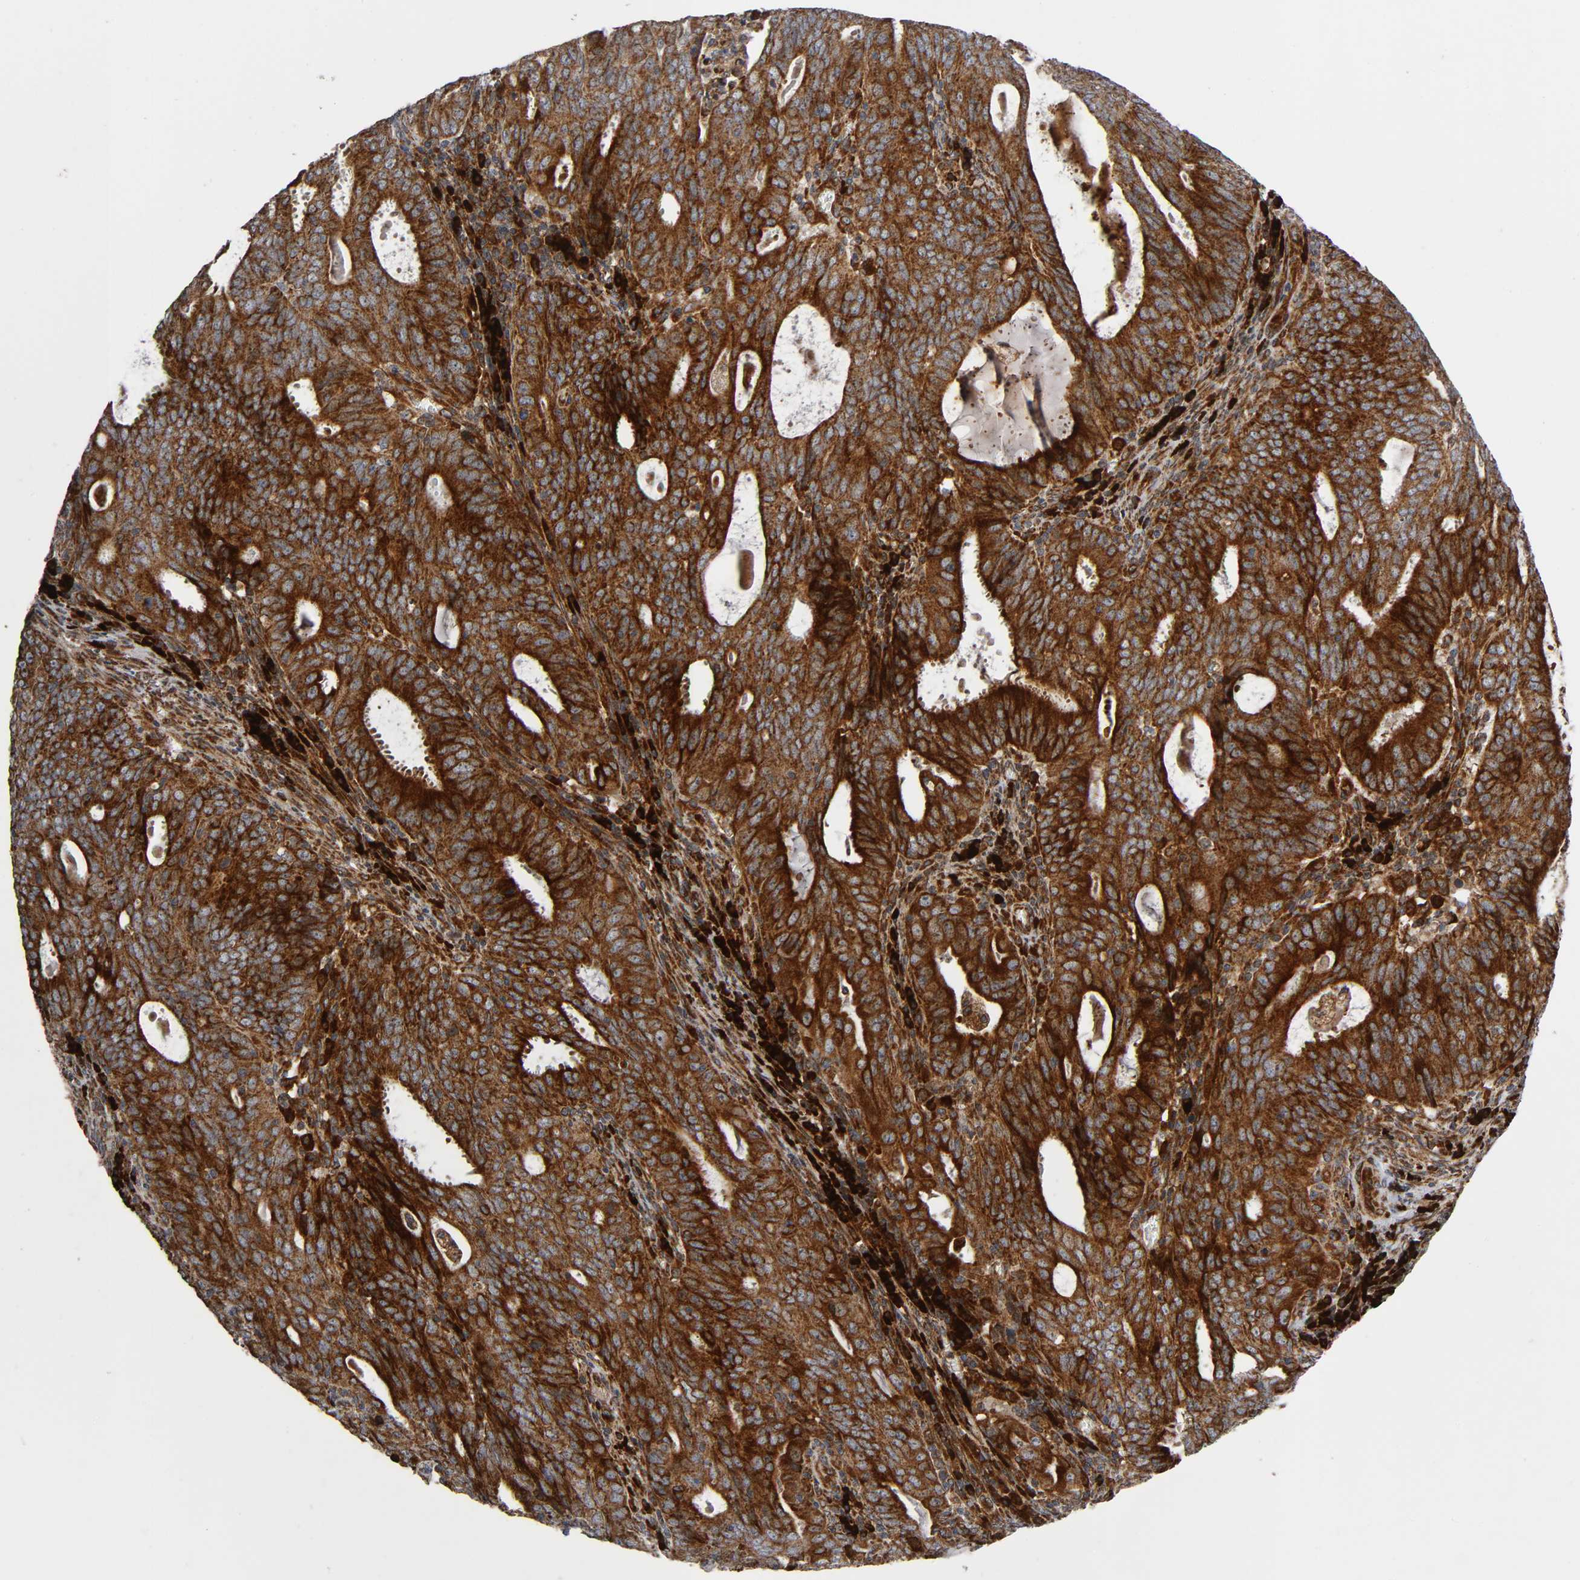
{"staining": {"intensity": "strong", "quantity": ">75%", "location": "cytoplasmic/membranous"}, "tissue": "cervical cancer", "cell_type": "Tumor cells", "image_type": "cancer", "snomed": [{"axis": "morphology", "description": "Adenocarcinoma, NOS"}, {"axis": "topography", "description": "Cervix"}], "caption": "Cervical cancer (adenocarcinoma) stained for a protein (brown) shows strong cytoplasmic/membranous positive expression in about >75% of tumor cells.", "gene": "MAP3K1", "patient": {"sex": "female", "age": 44}}